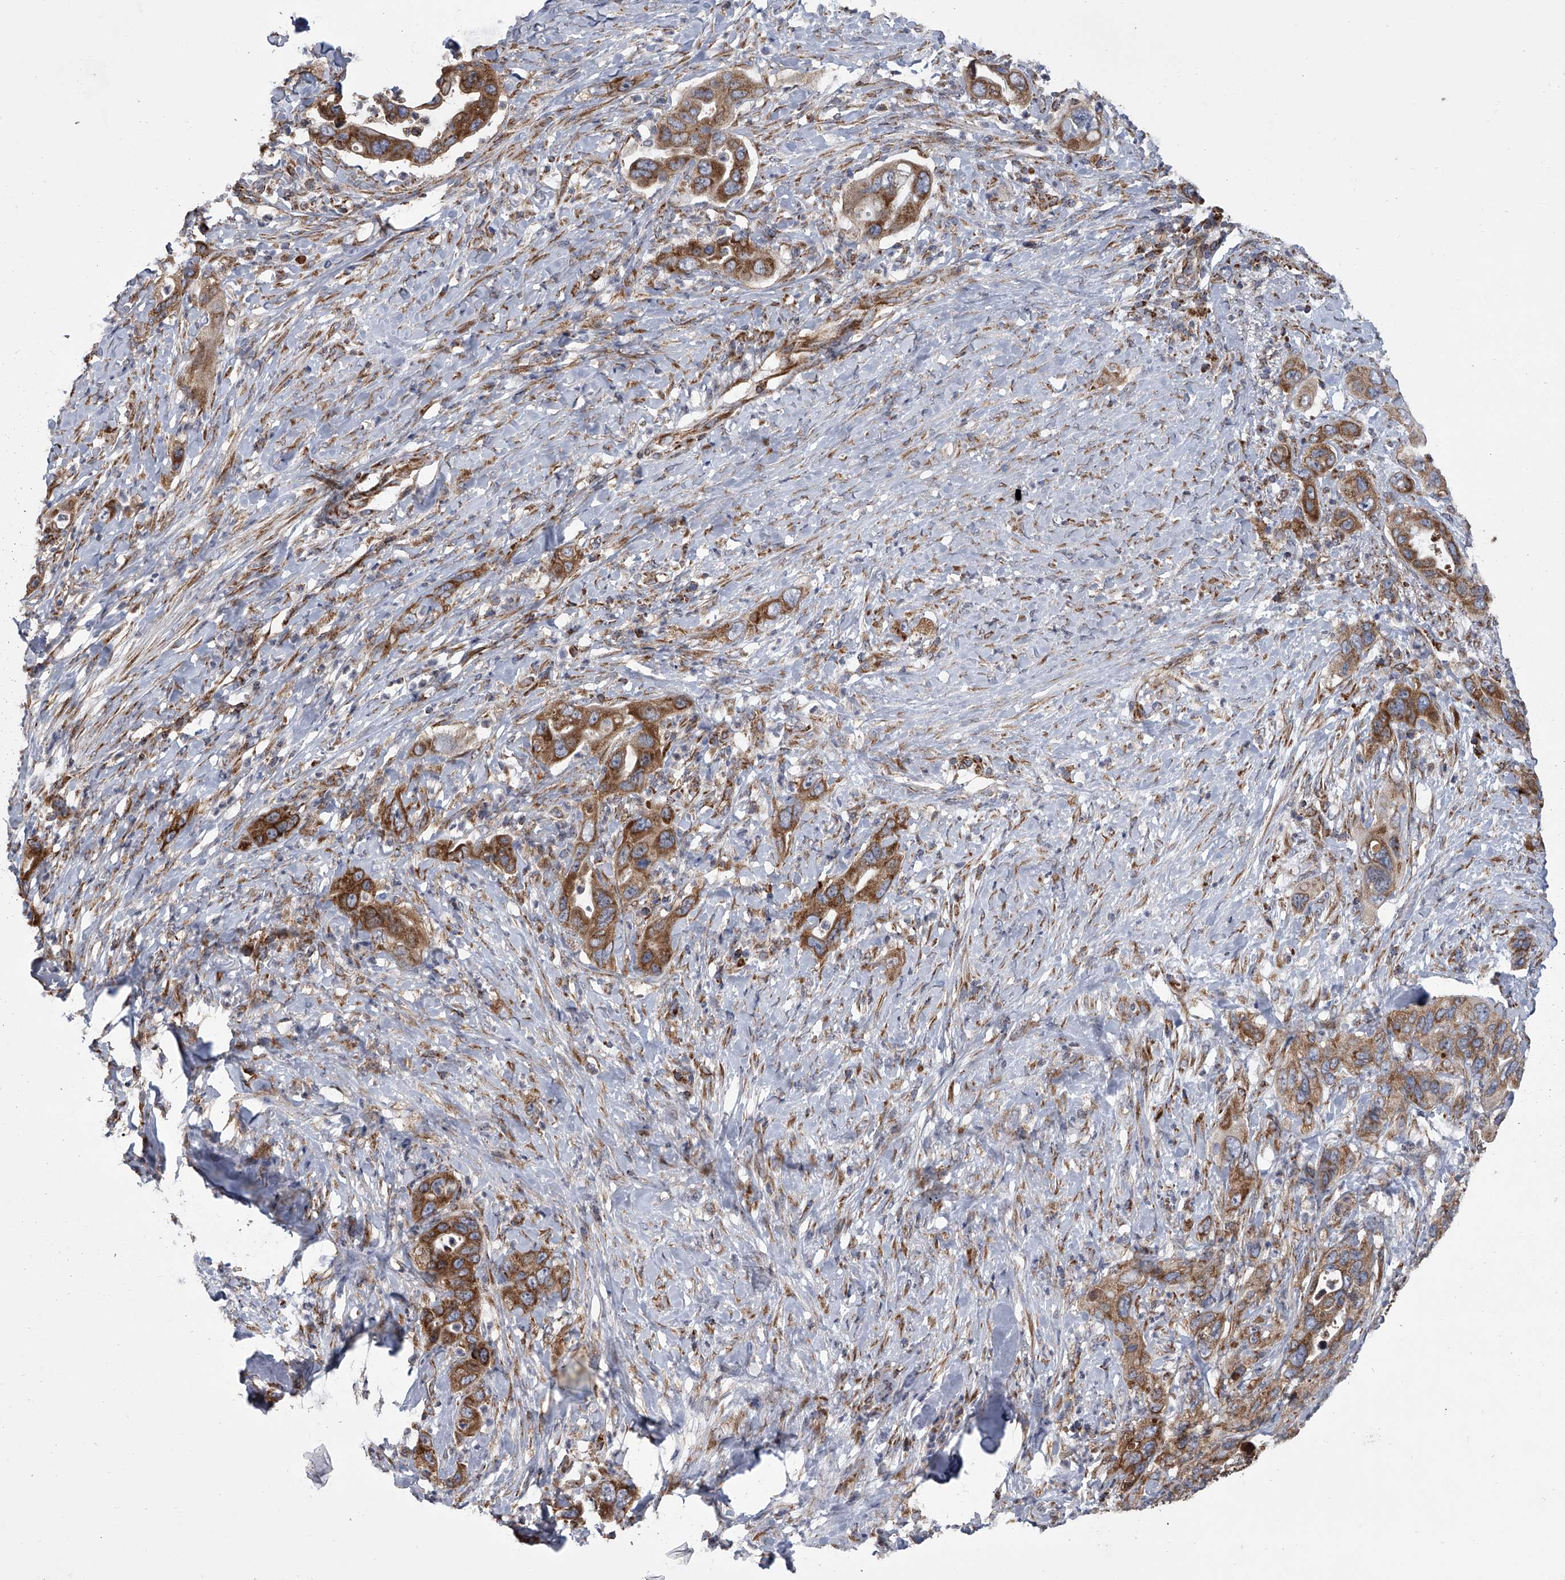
{"staining": {"intensity": "strong", "quantity": ">75%", "location": "cytoplasmic/membranous"}, "tissue": "pancreatic cancer", "cell_type": "Tumor cells", "image_type": "cancer", "snomed": [{"axis": "morphology", "description": "Adenocarcinoma, NOS"}, {"axis": "topography", "description": "Pancreas"}], "caption": "DAB immunohistochemical staining of pancreatic cancer (adenocarcinoma) reveals strong cytoplasmic/membranous protein staining in about >75% of tumor cells. The protein is stained brown, and the nuclei are stained in blue (DAB (3,3'-diaminobenzidine) IHC with brightfield microscopy, high magnification).", "gene": "ZC3H15", "patient": {"sex": "female", "age": 71}}